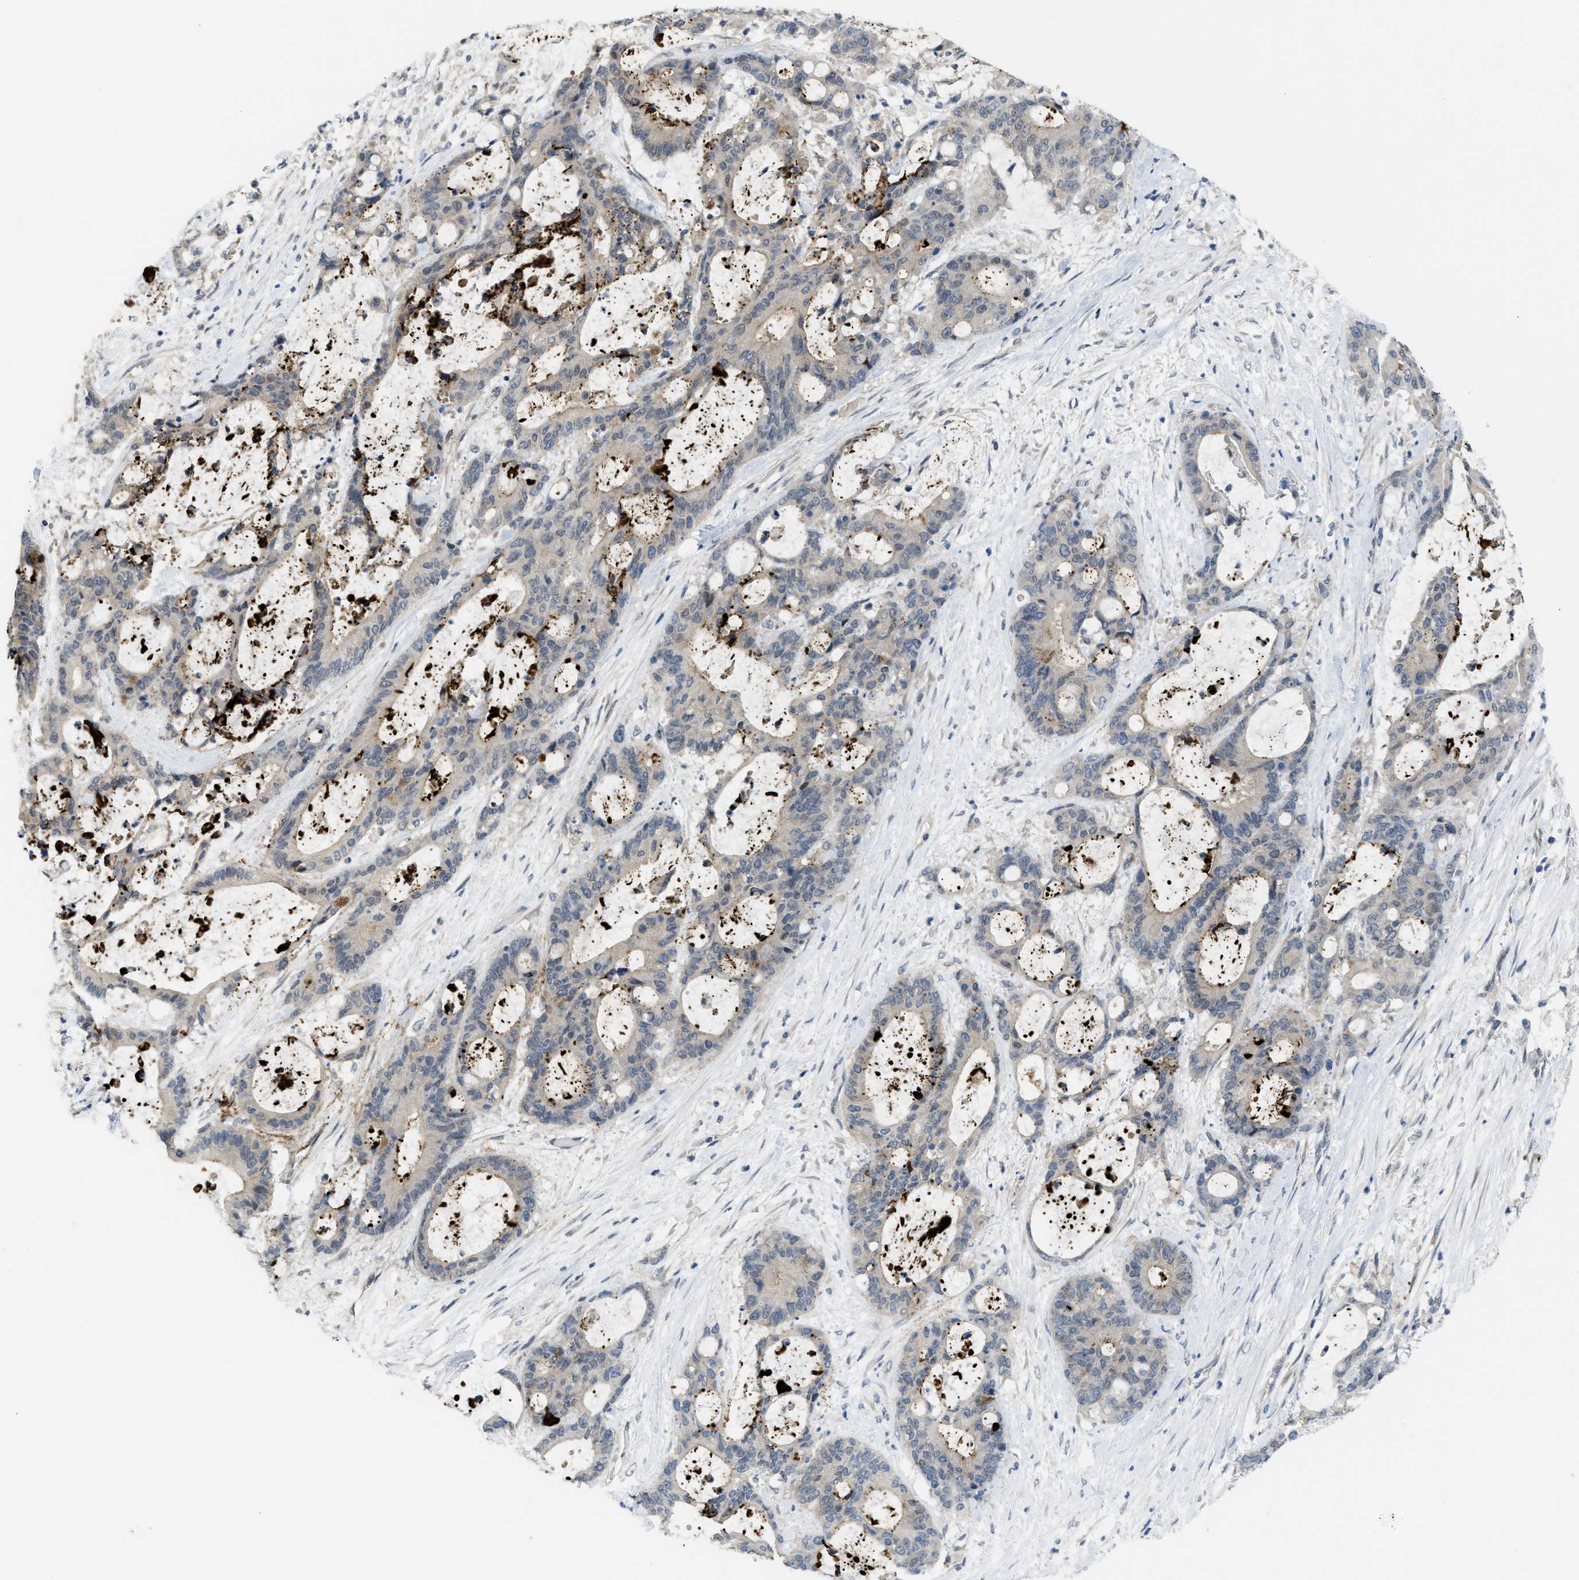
{"staining": {"intensity": "negative", "quantity": "none", "location": "none"}, "tissue": "liver cancer", "cell_type": "Tumor cells", "image_type": "cancer", "snomed": [{"axis": "morphology", "description": "Cholangiocarcinoma"}, {"axis": "topography", "description": "Liver"}], "caption": "The histopathology image reveals no staining of tumor cells in liver cancer (cholangiocarcinoma).", "gene": "TNFAIP1", "patient": {"sex": "female", "age": 73}}